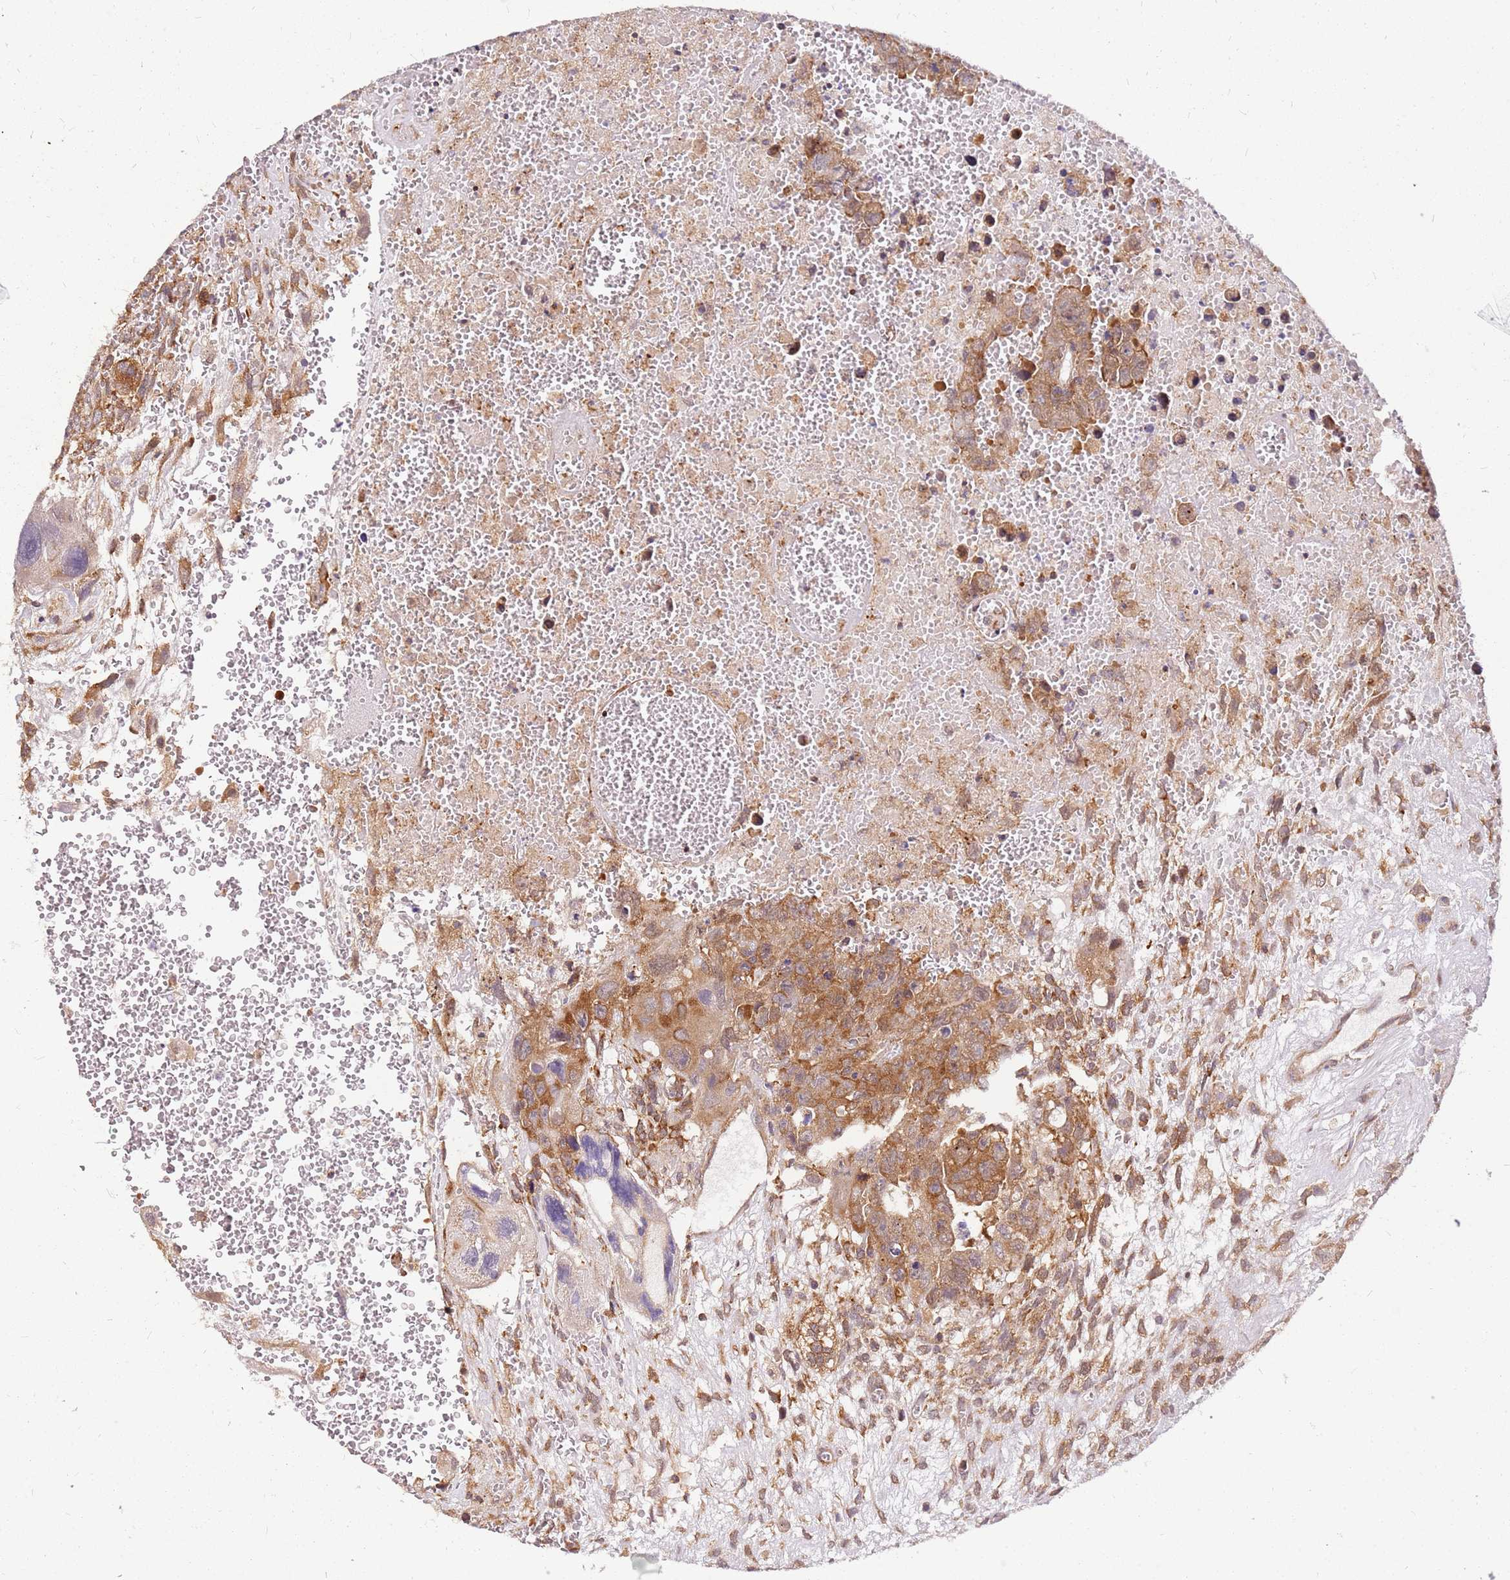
{"staining": {"intensity": "moderate", "quantity": "25%-75%", "location": "cytoplasmic/membranous"}, "tissue": "testis cancer", "cell_type": "Tumor cells", "image_type": "cancer", "snomed": [{"axis": "morphology", "description": "Carcinoma, Embryonal, NOS"}, {"axis": "topography", "description": "Testis"}], "caption": "Human testis cancer stained with a brown dye shows moderate cytoplasmic/membranous positive expression in approximately 25%-75% of tumor cells.", "gene": "PIH1D1", "patient": {"sex": "male", "age": 28}}